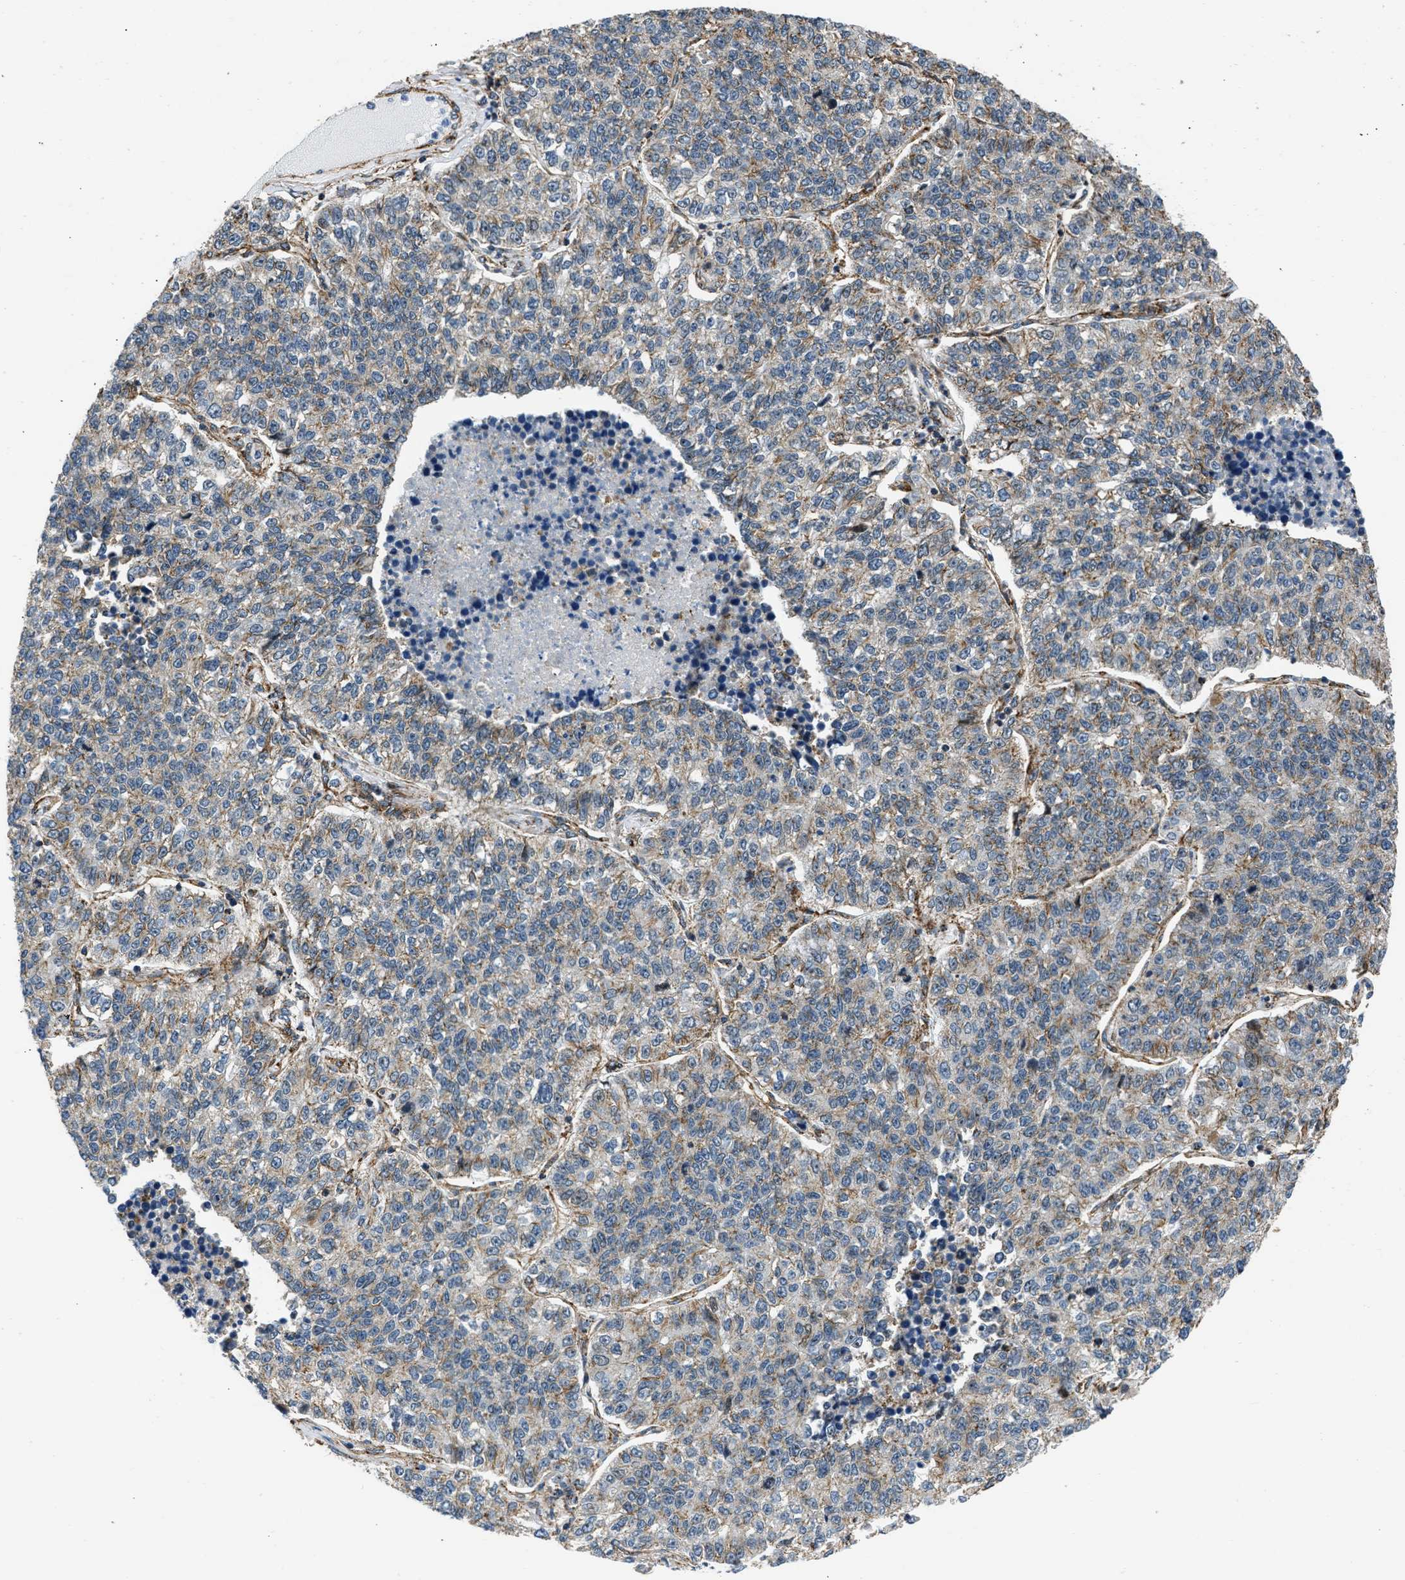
{"staining": {"intensity": "moderate", "quantity": "25%-75%", "location": "cytoplasmic/membranous"}, "tissue": "lung cancer", "cell_type": "Tumor cells", "image_type": "cancer", "snomed": [{"axis": "morphology", "description": "Adenocarcinoma, NOS"}, {"axis": "topography", "description": "Lung"}], "caption": "High-power microscopy captured an IHC histopathology image of adenocarcinoma (lung), revealing moderate cytoplasmic/membranous staining in about 25%-75% of tumor cells.", "gene": "SEPTIN2", "patient": {"sex": "male", "age": 49}}